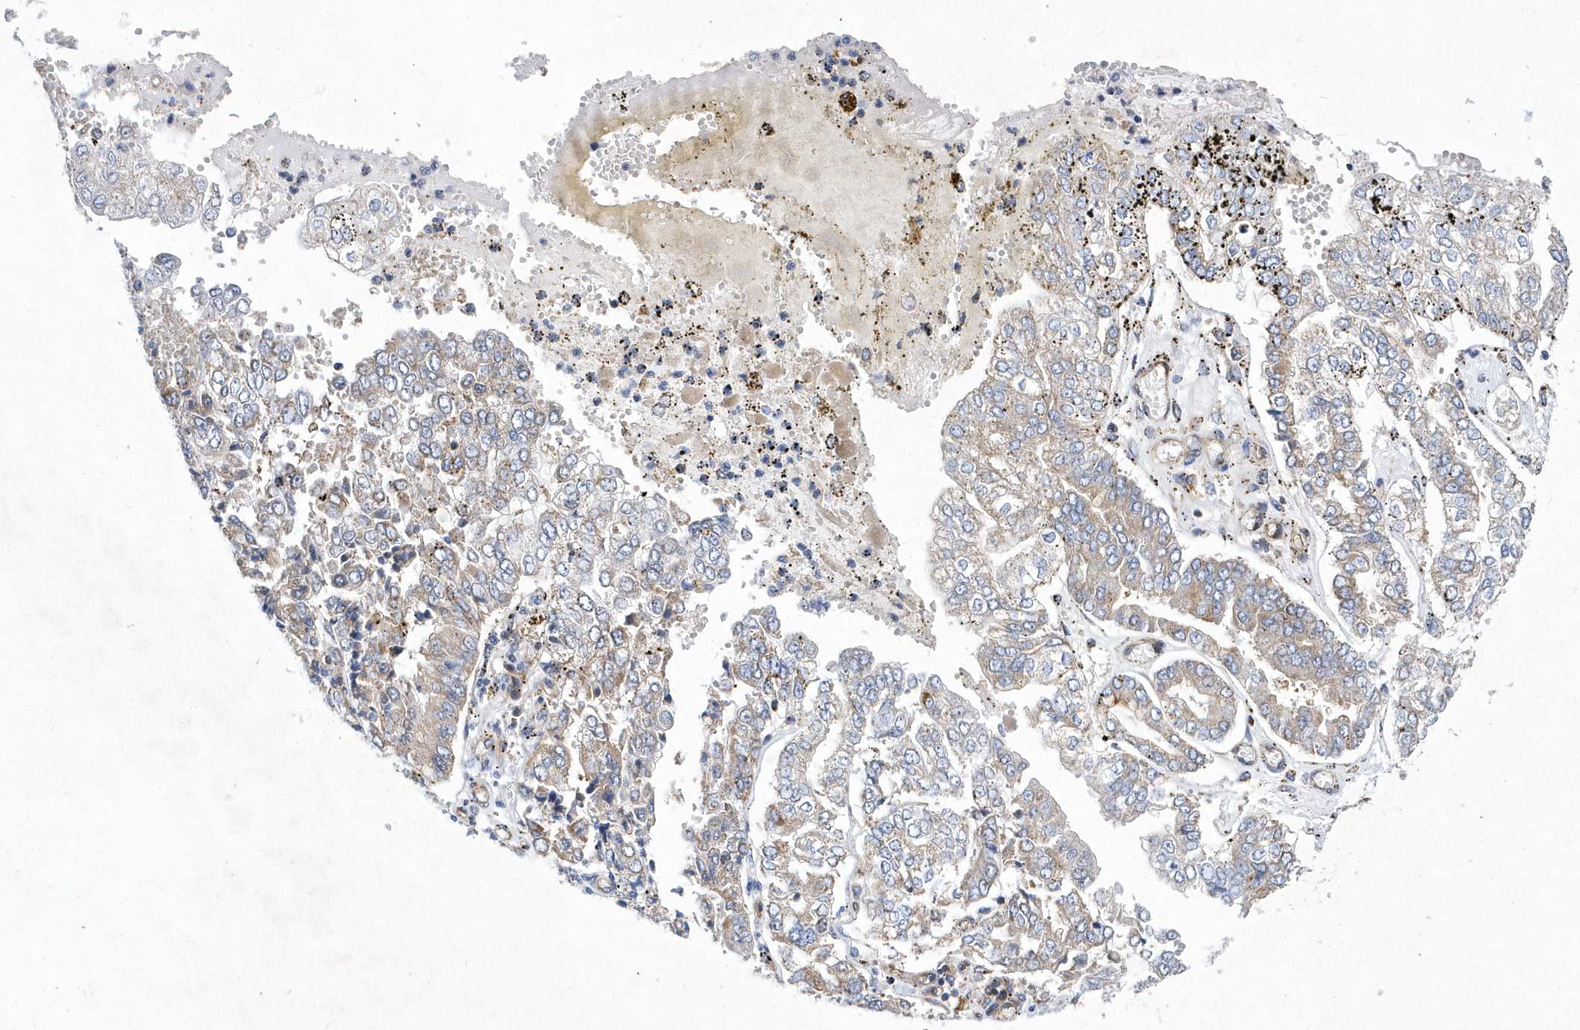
{"staining": {"intensity": "moderate", "quantity": "25%-75%", "location": "cytoplasmic/membranous"}, "tissue": "stomach cancer", "cell_type": "Tumor cells", "image_type": "cancer", "snomed": [{"axis": "morphology", "description": "Adenocarcinoma, NOS"}, {"axis": "topography", "description": "Stomach"}], "caption": "Immunohistochemical staining of stomach adenocarcinoma shows medium levels of moderate cytoplasmic/membranous protein expression in about 25%-75% of tumor cells. Nuclei are stained in blue.", "gene": "JKAMP", "patient": {"sex": "male", "age": 76}}